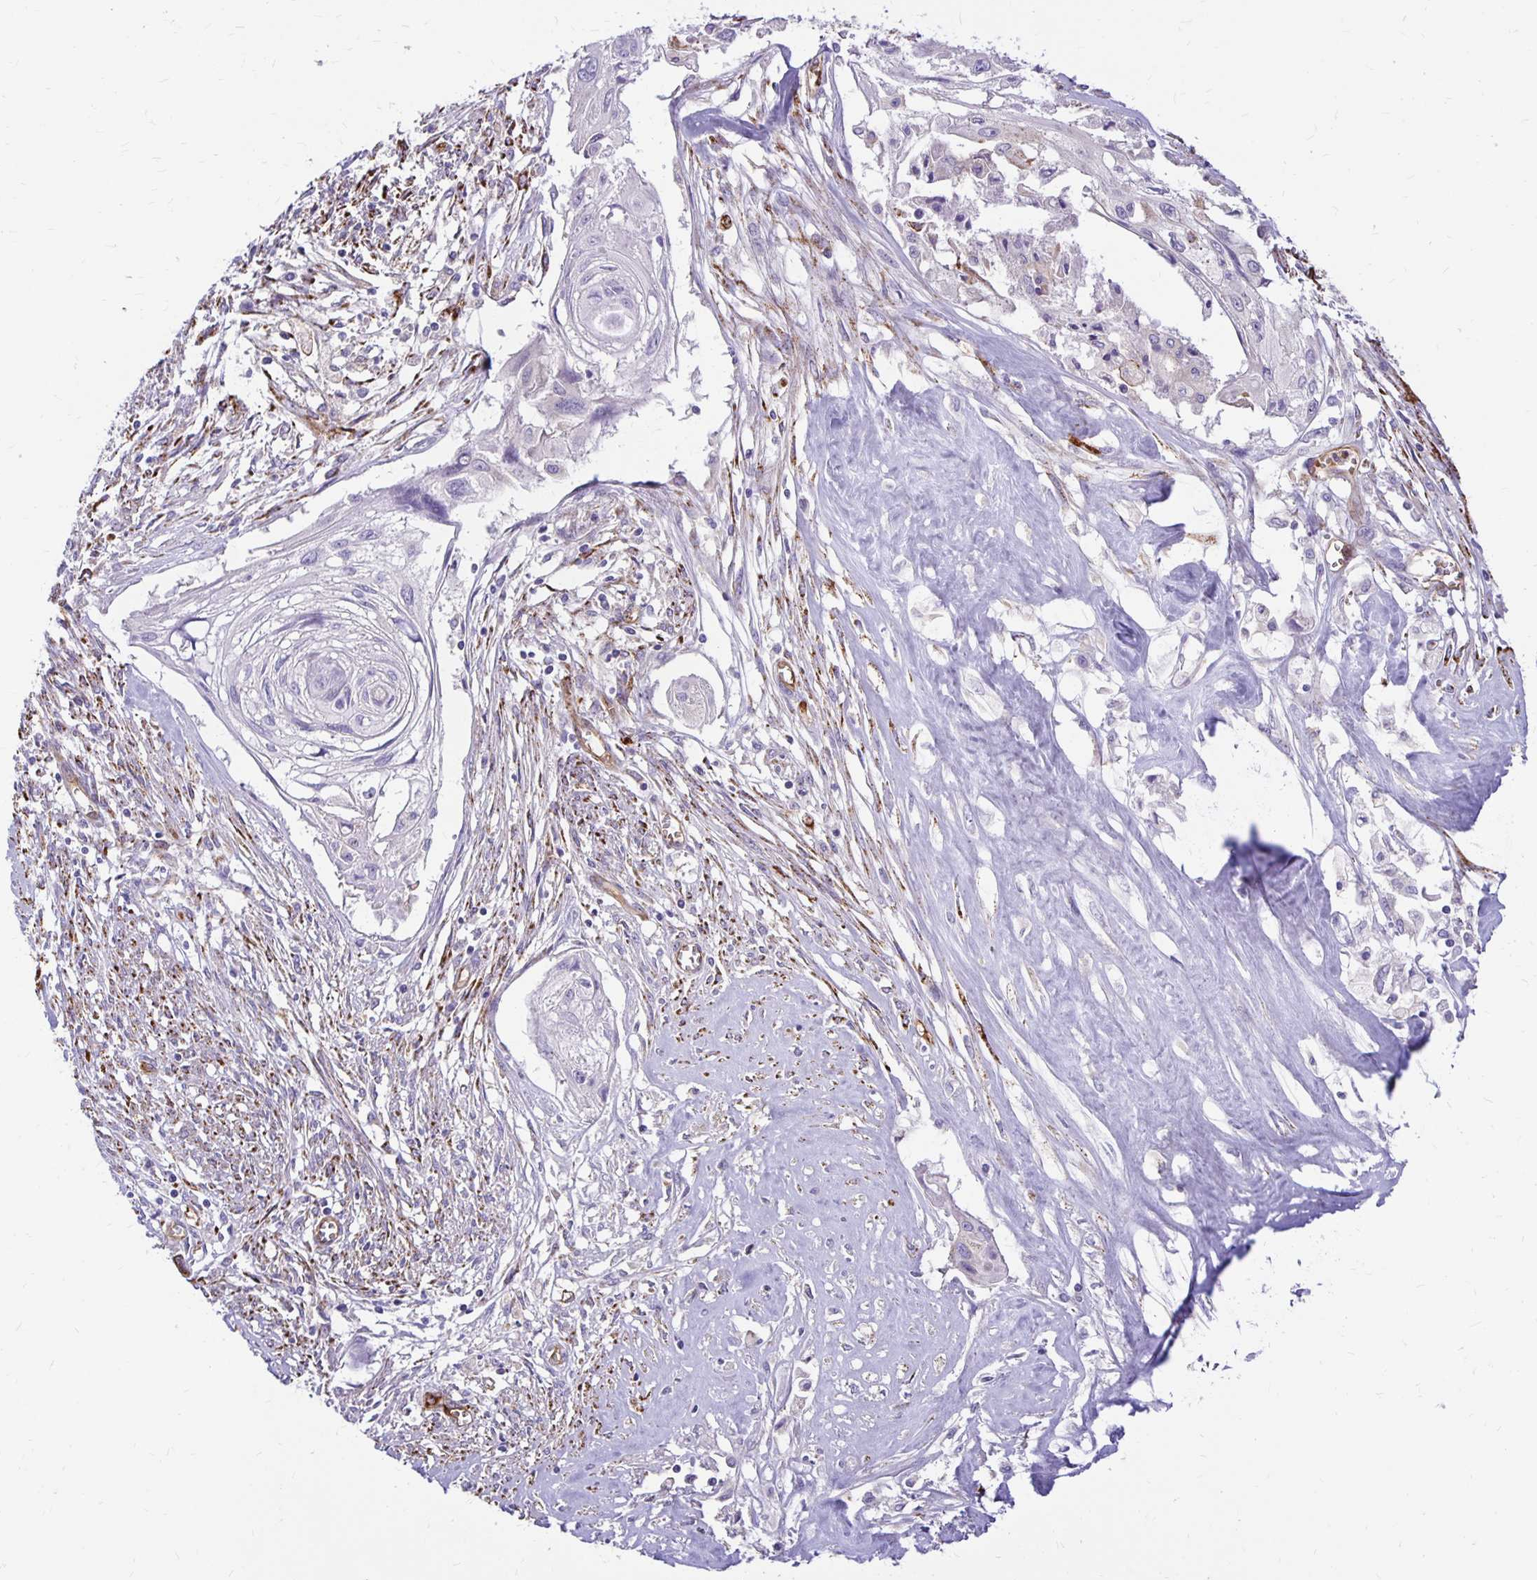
{"staining": {"intensity": "negative", "quantity": "none", "location": "none"}, "tissue": "cervical cancer", "cell_type": "Tumor cells", "image_type": "cancer", "snomed": [{"axis": "morphology", "description": "Squamous cell carcinoma, NOS"}, {"axis": "topography", "description": "Cervix"}], "caption": "Cervical cancer was stained to show a protein in brown. There is no significant positivity in tumor cells.", "gene": "TTYH1", "patient": {"sex": "female", "age": 49}}